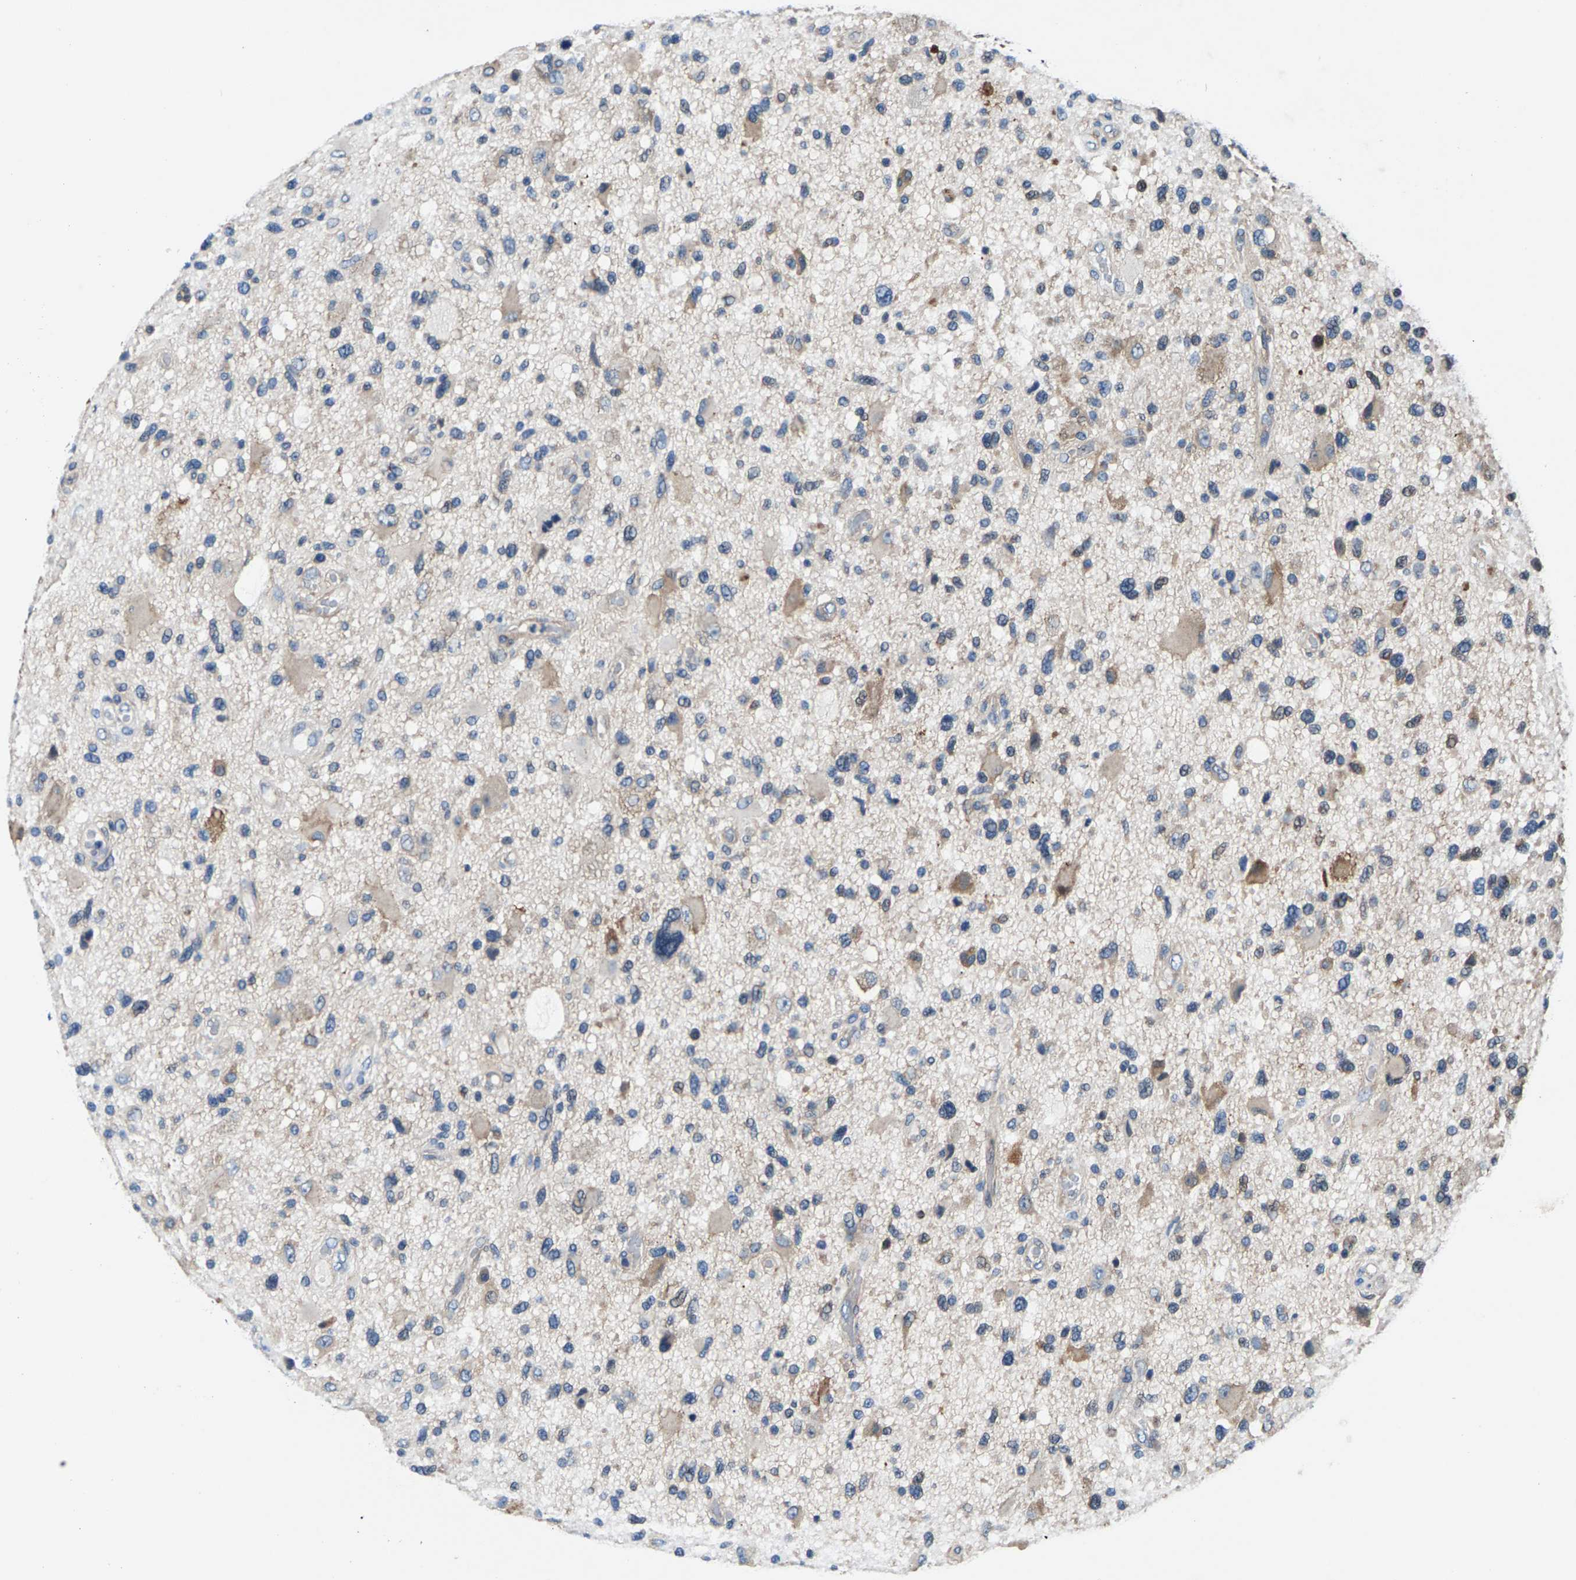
{"staining": {"intensity": "weak", "quantity": "25%-75%", "location": "cytoplasmic/membranous"}, "tissue": "glioma", "cell_type": "Tumor cells", "image_type": "cancer", "snomed": [{"axis": "morphology", "description": "Glioma, malignant, High grade"}, {"axis": "topography", "description": "Brain"}], "caption": "Immunohistochemical staining of human malignant high-grade glioma exhibits low levels of weak cytoplasmic/membranous staining in approximately 25%-75% of tumor cells. (DAB IHC, brown staining for protein, blue staining for nuclei).", "gene": "CDRT4", "patient": {"sex": "male", "age": 33}}